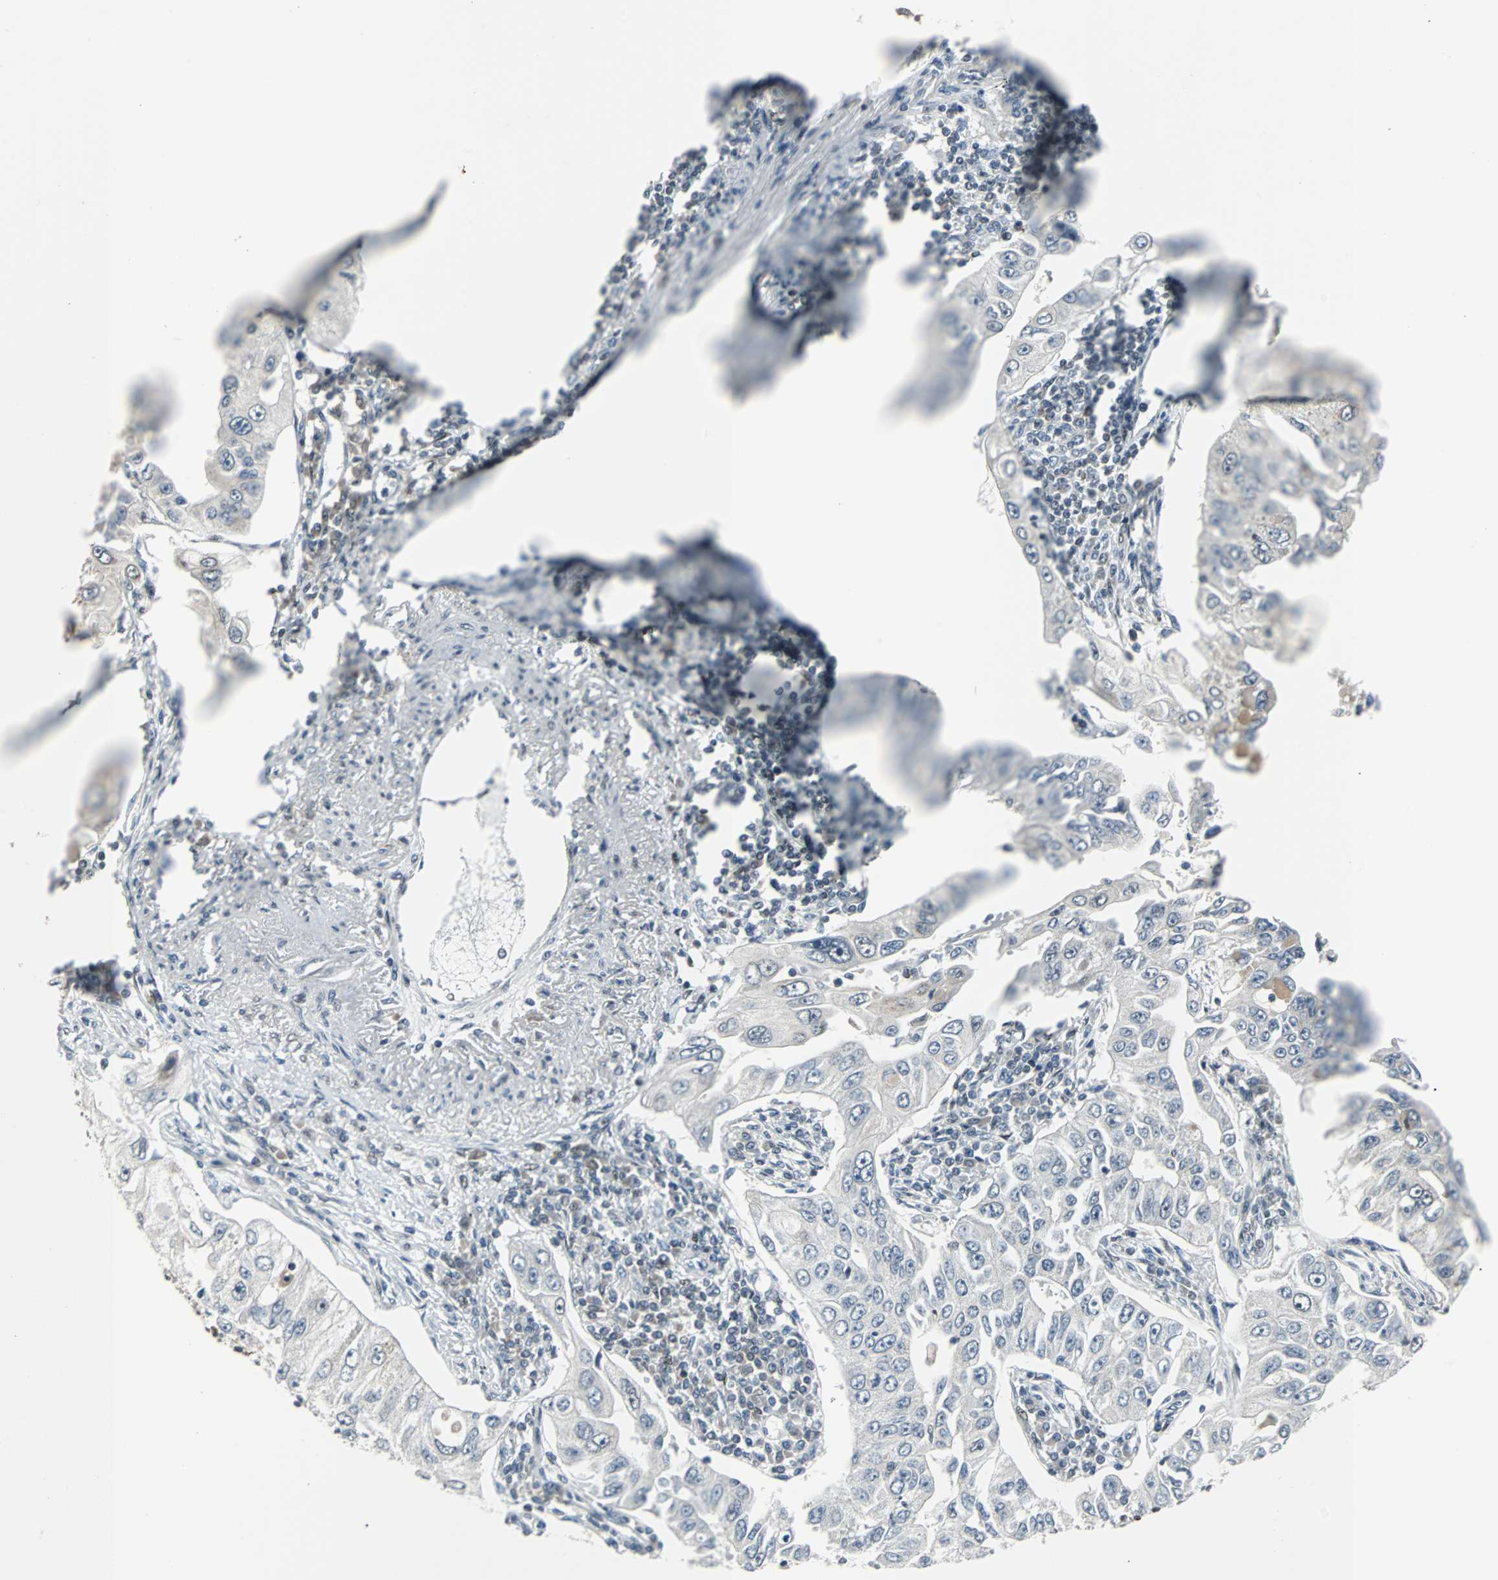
{"staining": {"intensity": "negative", "quantity": "none", "location": "none"}, "tissue": "lung cancer", "cell_type": "Tumor cells", "image_type": "cancer", "snomed": [{"axis": "morphology", "description": "Adenocarcinoma, NOS"}, {"axis": "topography", "description": "Lung"}], "caption": "Tumor cells are negative for protein expression in human lung cancer (adenocarcinoma). (IHC, brightfield microscopy, high magnification).", "gene": "ZHX2", "patient": {"sex": "male", "age": 84}}